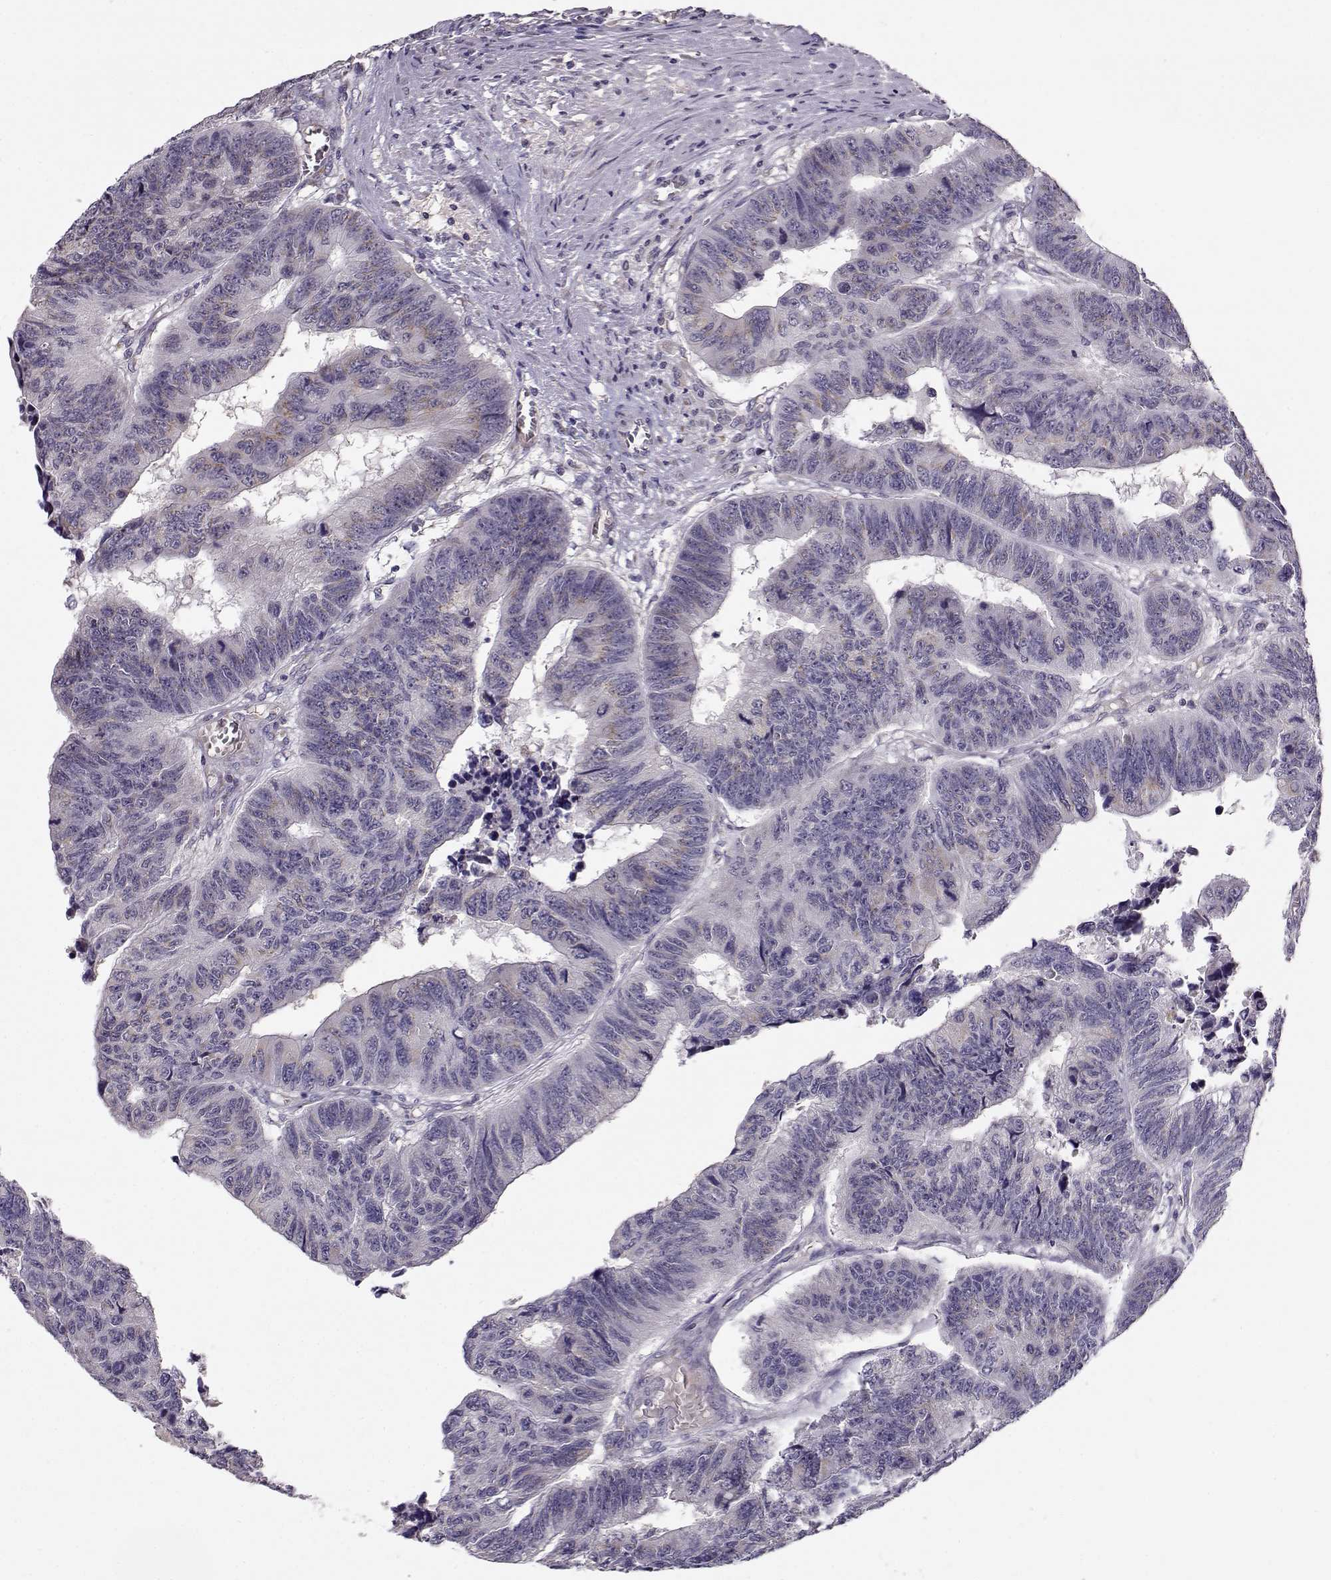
{"staining": {"intensity": "weak", "quantity": "<25%", "location": "cytoplasmic/membranous"}, "tissue": "colorectal cancer", "cell_type": "Tumor cells", "image_type": "cancer", "snomed": [{"axis": "morphology", "description": "Adenocarcinoma, NOS"}, {"axis": "topography", "description": "Rectum"}], "caption": "IHC photomicrograph of neoplastic tissue: human colorectal adenocarcinoma stained with DAB (3,3'-diaminobenzidine) reveals no significant protein positivity in tumor cells.", "gene": "SLC4A5", "patient": {"sex": "female", "age": 85}}